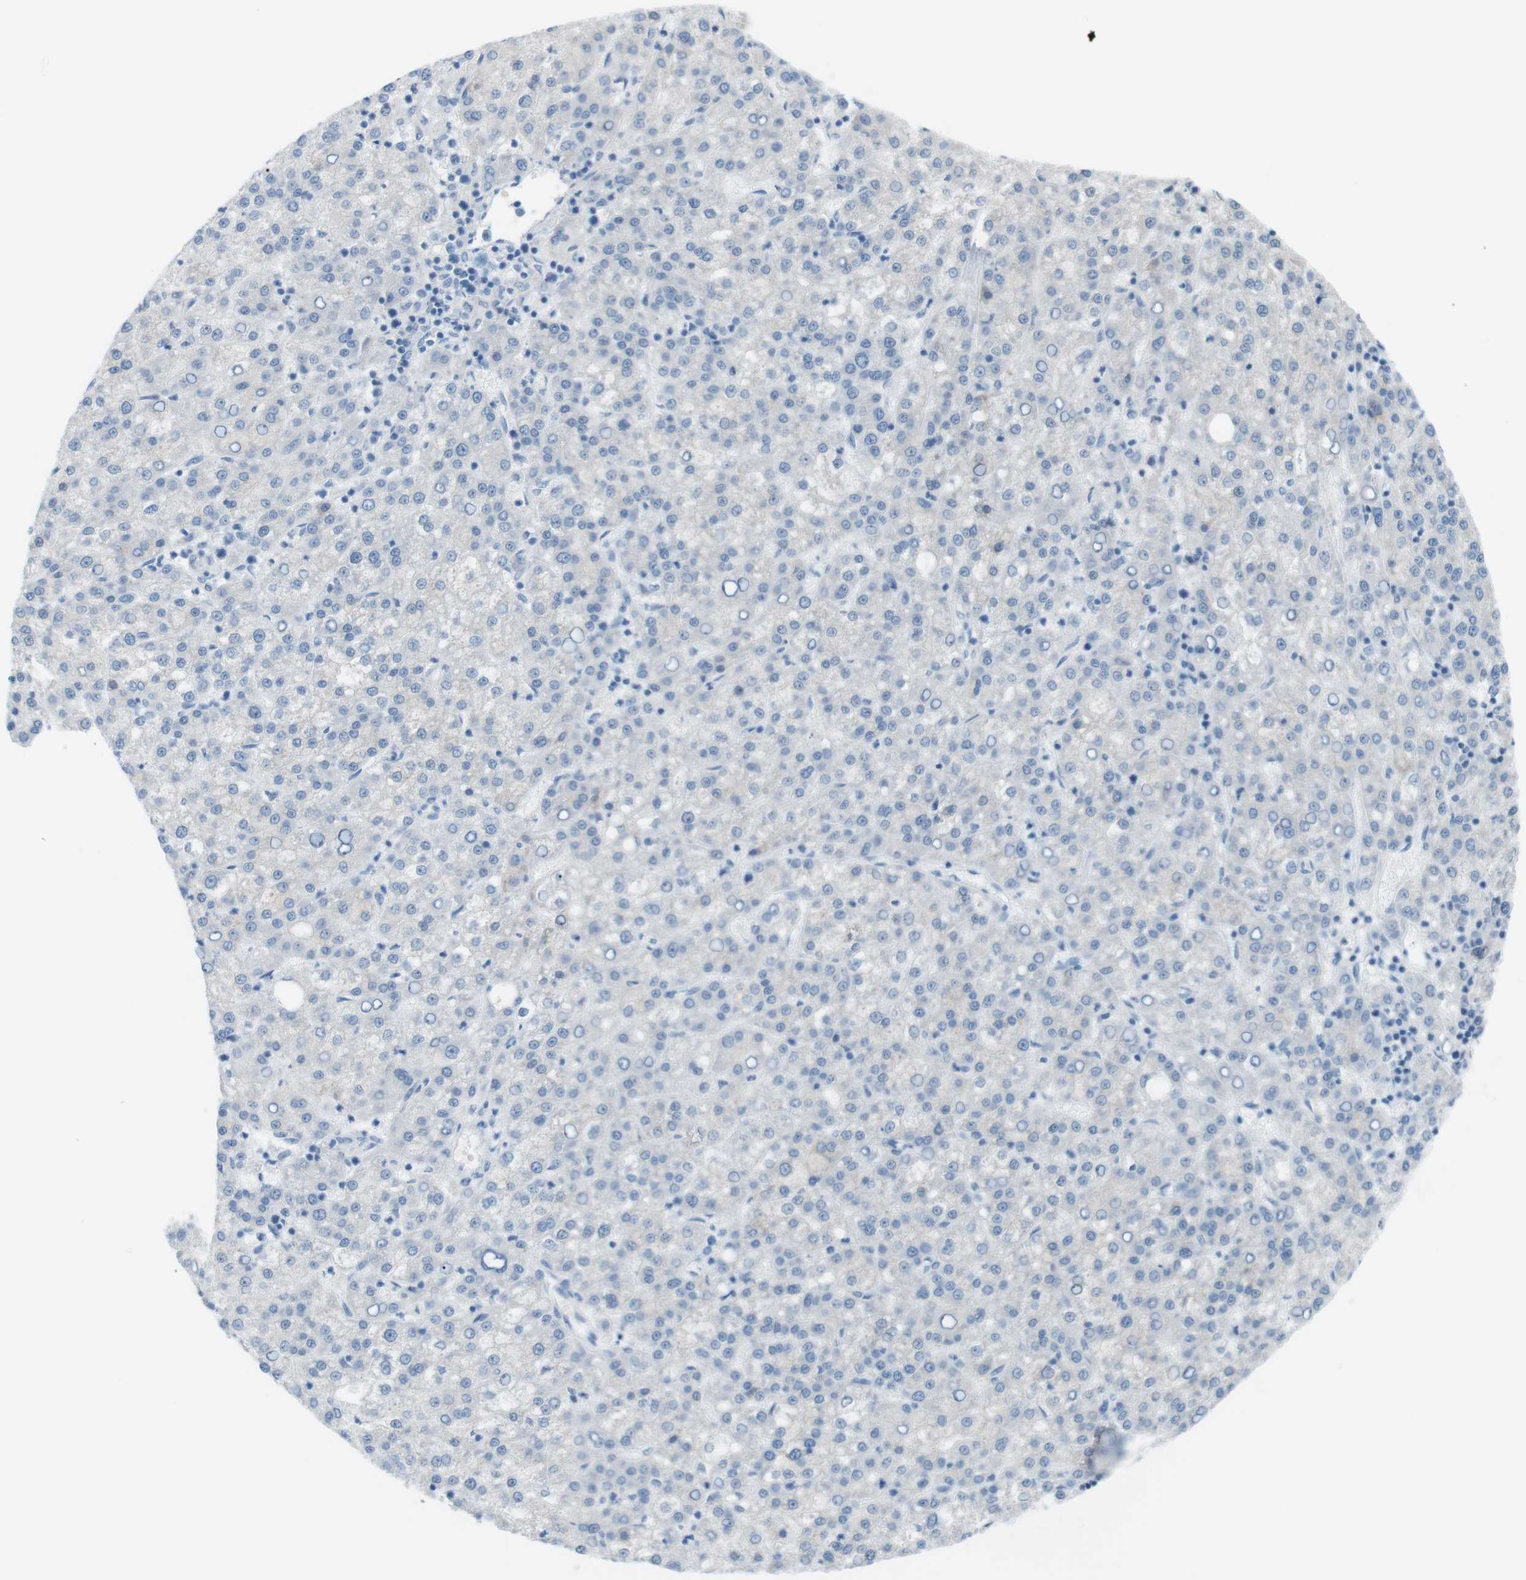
{"staining": {"intensity": "negative", "quantity": "none", "location": "none"}, "tissue": "liver cancer", "cell_type": "Tumor cells", "image_type": "cancer", "snomed": [{"axis": "morphology", "description": "Carcinoma, Hepatocellular, NOS"}, {"axis": "topography", "description": "Liver"}], "caption": "Immunohistochemistry (IHC) of liver cancer (hepatocellular carcinoma) displays no staining in tumor cells. (DAB (3,3'-diaminobenzidine) IHC visualized using brightfield microscopy, high magnification).", "gene": "AZGP1", "patient": {"sex": "female", "age": 58}}